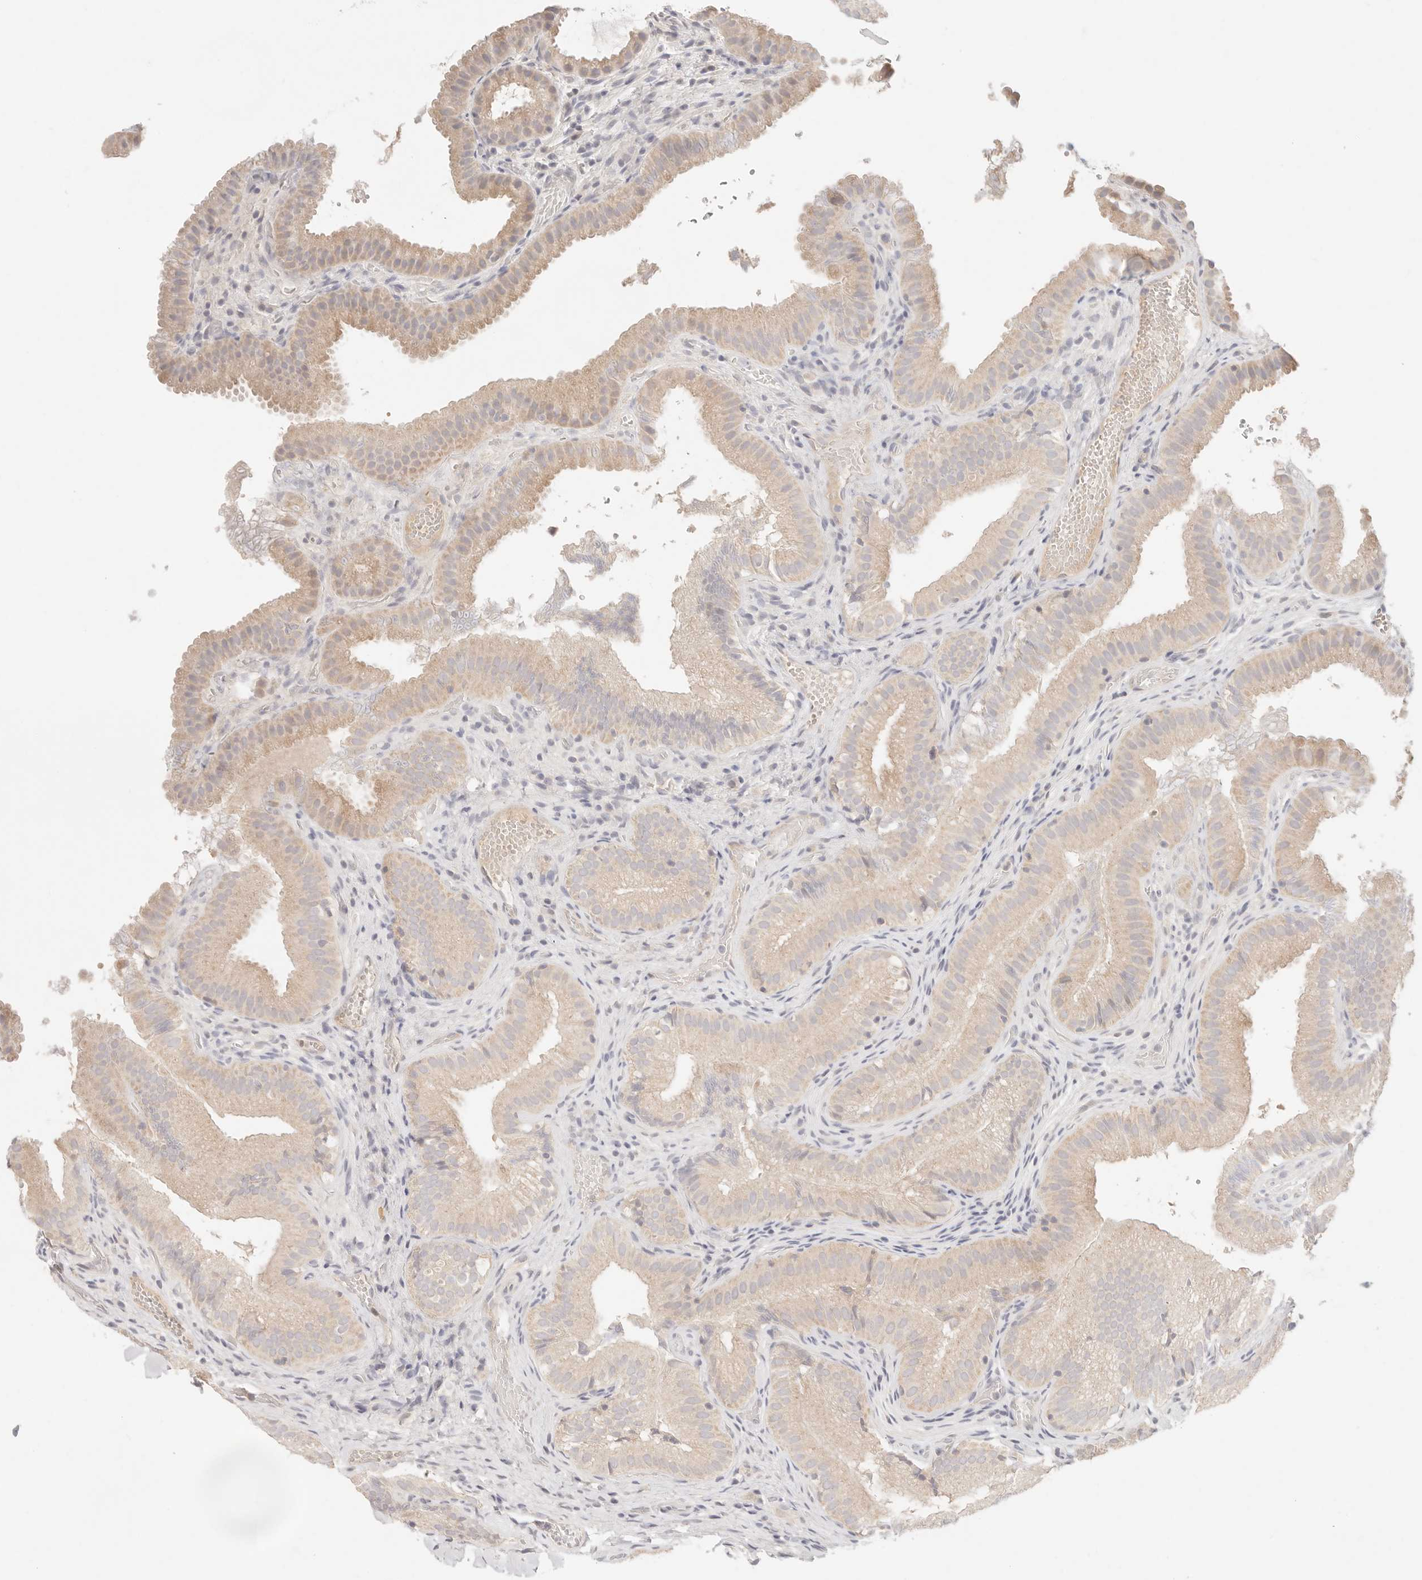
{"staining": {"intensity": "weak", "quantity": ">75%", "location": "cytoplasmic/membranous"}, "tissue": "gallbladder", "cell_type": "Glandular cells", "image_type": "normal", "snomed": [{"axis": "morphology", "description": "Normal tissue, NOS"}, {"axis": "topography", "description": "Gallbladder"}], "caption": "Human gallbladder stained with a brown dye reveals weak cytoplasmic/membranous positive staining in about >75% of glandular cells.", "gene": "SPHK1", "patient": {"sex": "female", "age": 30}}